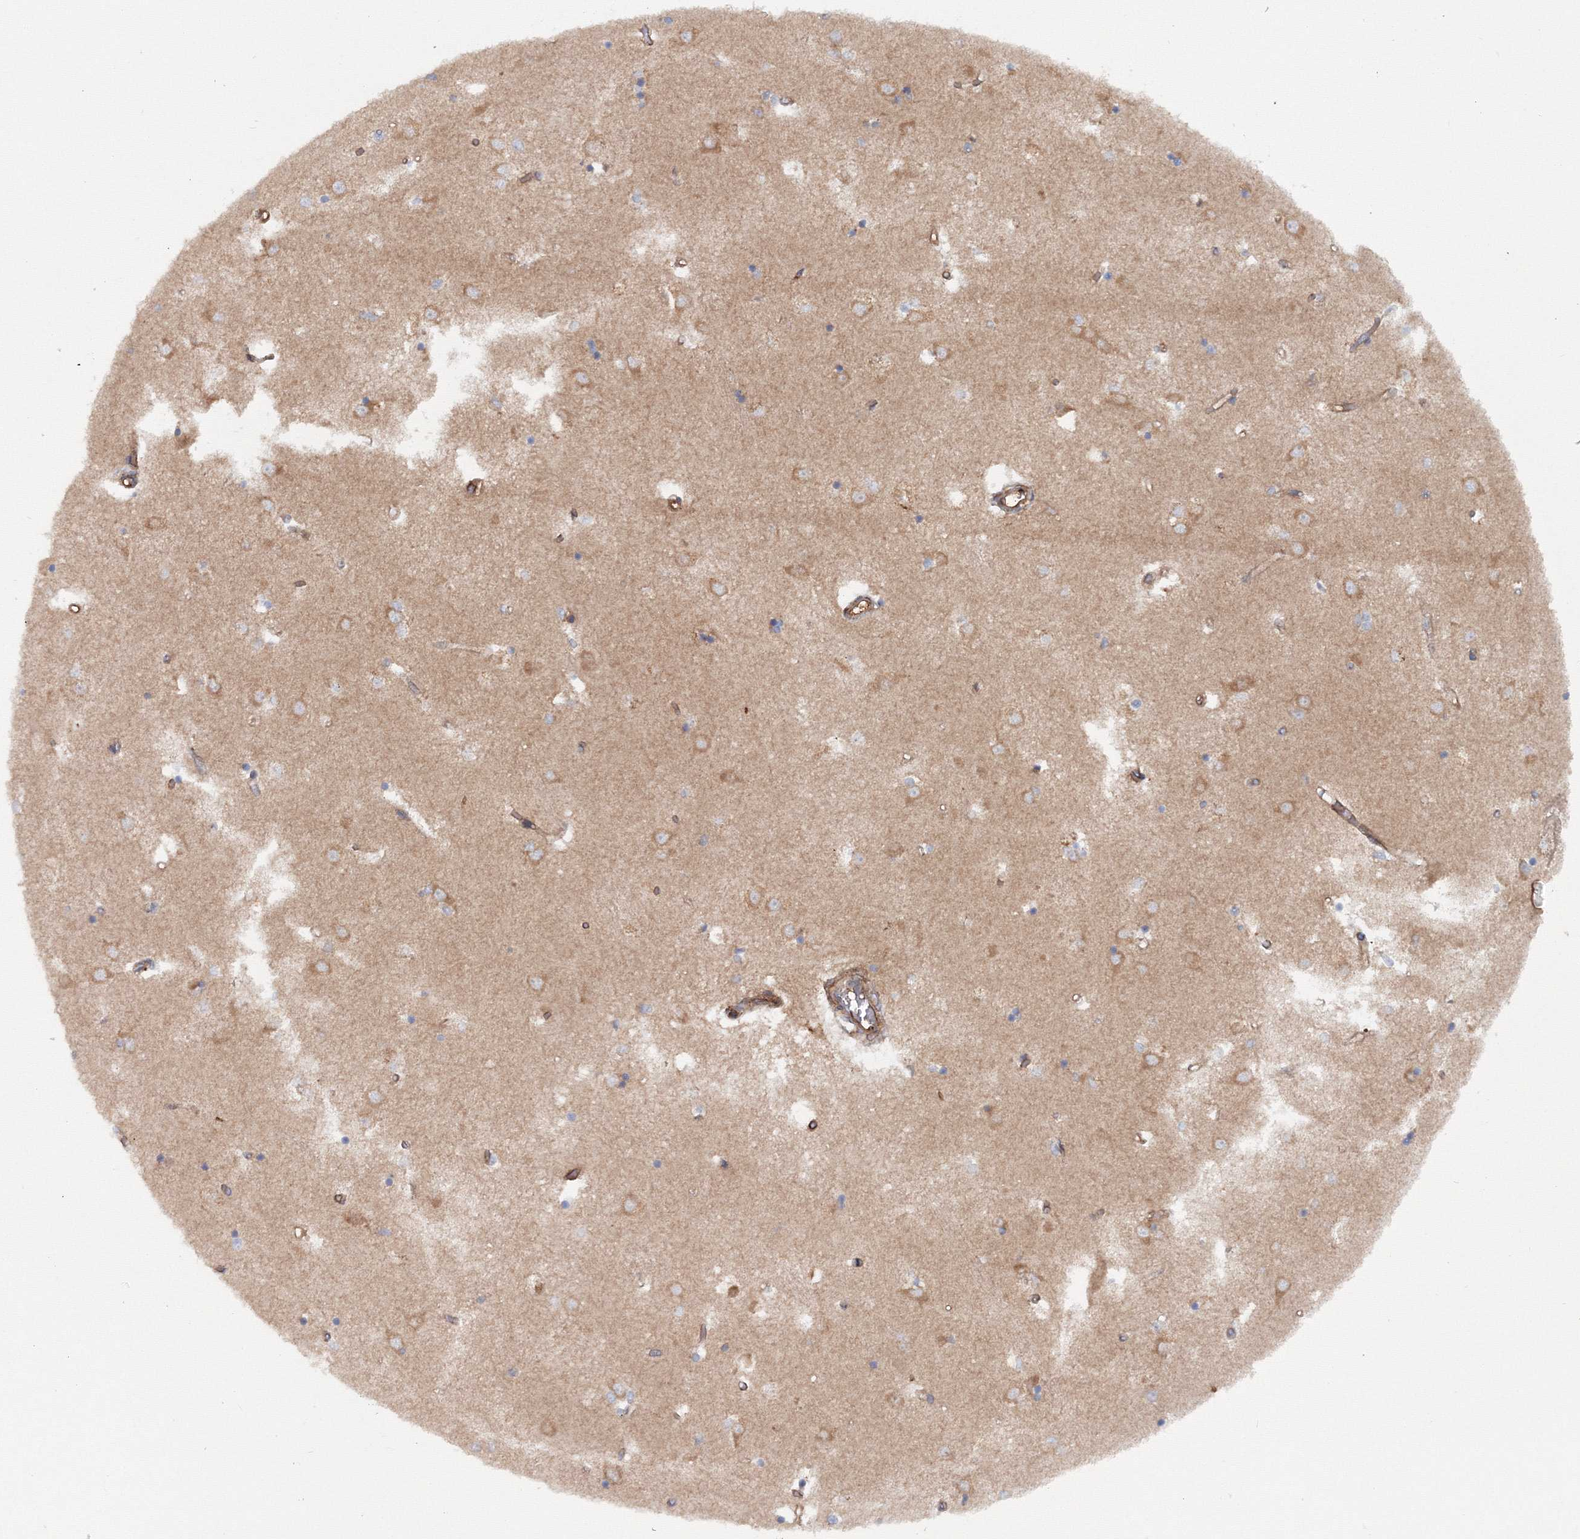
{"staining": {"intensity": "weak", "quantity": "<25%", "location": "cytoplasmic/membranous"}, "tissue": "caudate", "cell_type": "Glial cells", "image_type": "normal", "snomed": [{"axis": "morphology", "description": "Normal tissue, NOS"}, {"axis": "topography", "description": "Lateral ventricle wall"}], "caption": "The image demonstrates no staining of glial cells in normal caudate. The staining was performed using DAB (3,3'-diaminobenzidine) to visualize the protein expression in brown, while the nuclei were stained in blue with hematoxylin (Magnification: 20x).", "gene": "EXOC1", "patient": {"sex": "male", "age": 45}}